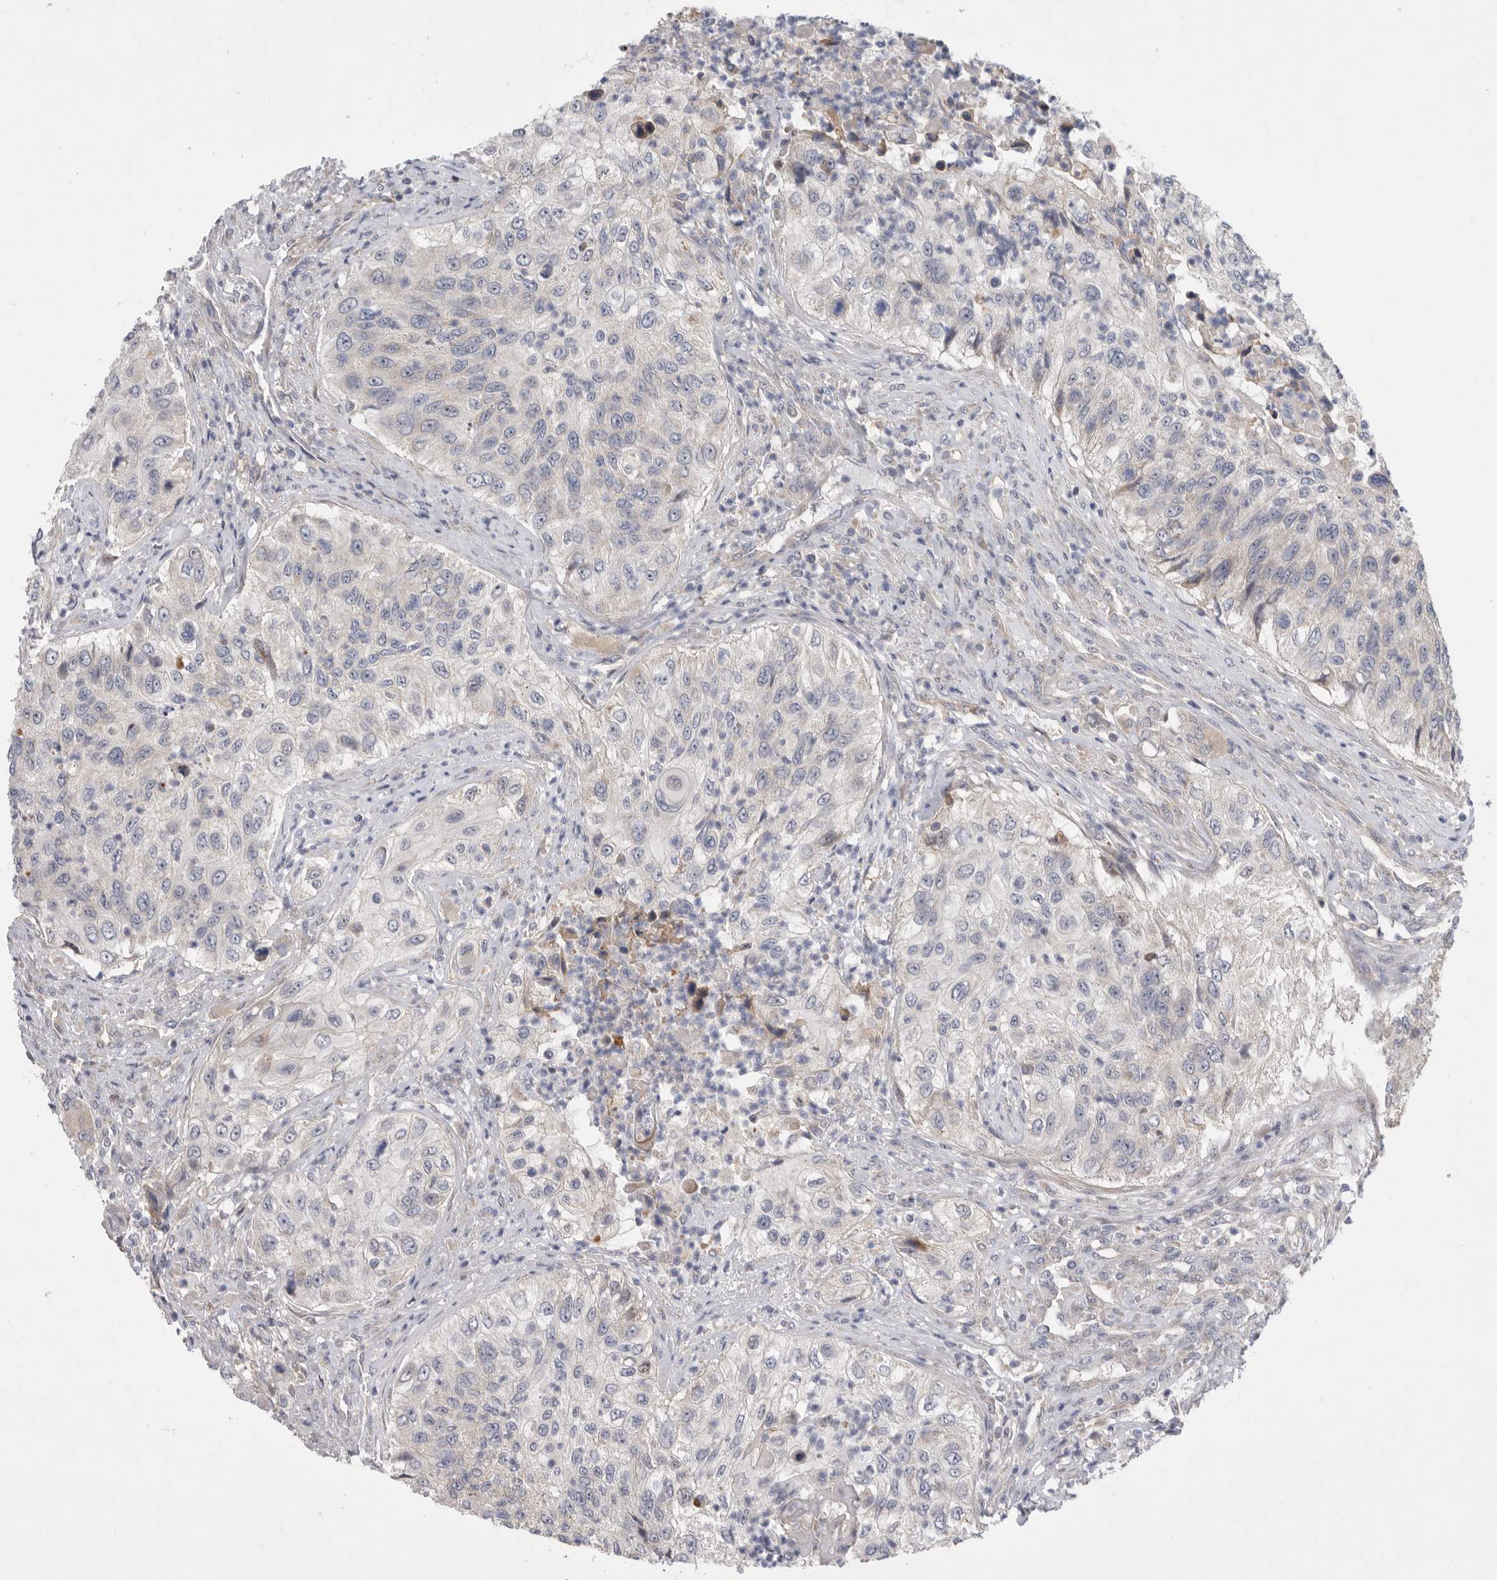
{"staining": {"intensity": "negative", "quantity": "none", "location": "none"}, "tissue": "urothelial cancer", "cell_type": "Tumor cells", "image_type": "cancer", "snomed": [{"axis": "morphology", "description": "Urothelial carcinoma, High grade"}, {"axis": "topography", "description": "Urinary bladder"}], "caption": "Tumor cells are negative for brown protein staining in high-grade urothelial carcinoma.", "gene": "MTFR1L", "patient": {"sex": "female", "age": 60}}